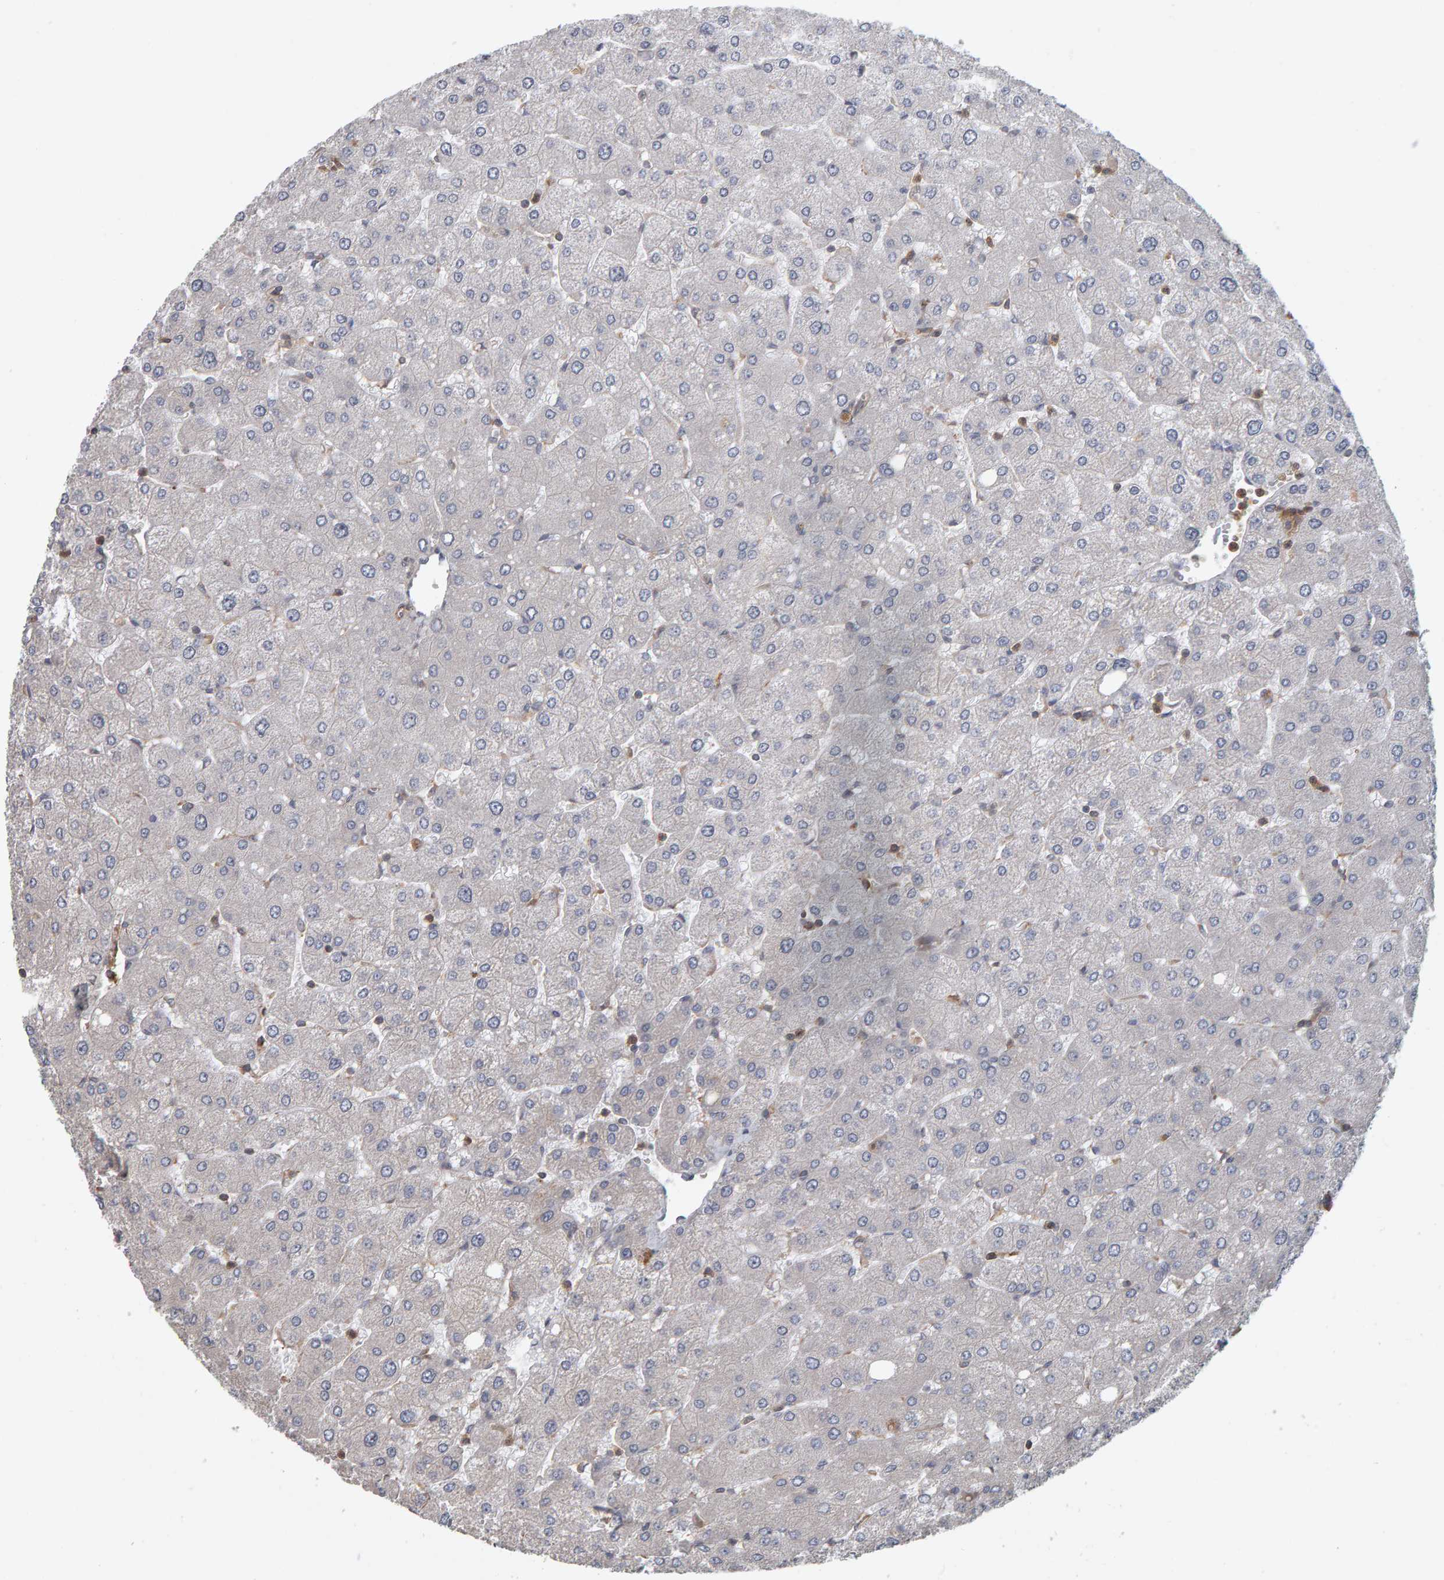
{"staining": {"intensity": "weak", "quantity": "25%-75%", "location": "cytoplasmic/membranous"}, "tissue": "liver", "cell_type": "Cholangiocytes", "image_type": "normal", "snomed": [{"axis": "morphology", "description": "Normal tissue, NOS"}, {"axis": "topography", "description": "Liver"}], "caption": "Liver stained with immunohistochemistry displays weak cytoplasmic/membranous positivity in about 25%-75% of cholangiocytes. The protein of interest is stained brown, and the nuclei are stained in blue (DAB IHC with brightfield microscopy, high magnification).", "gene": "C9orf72", "patient": {"sex": "male", "age": 55}}